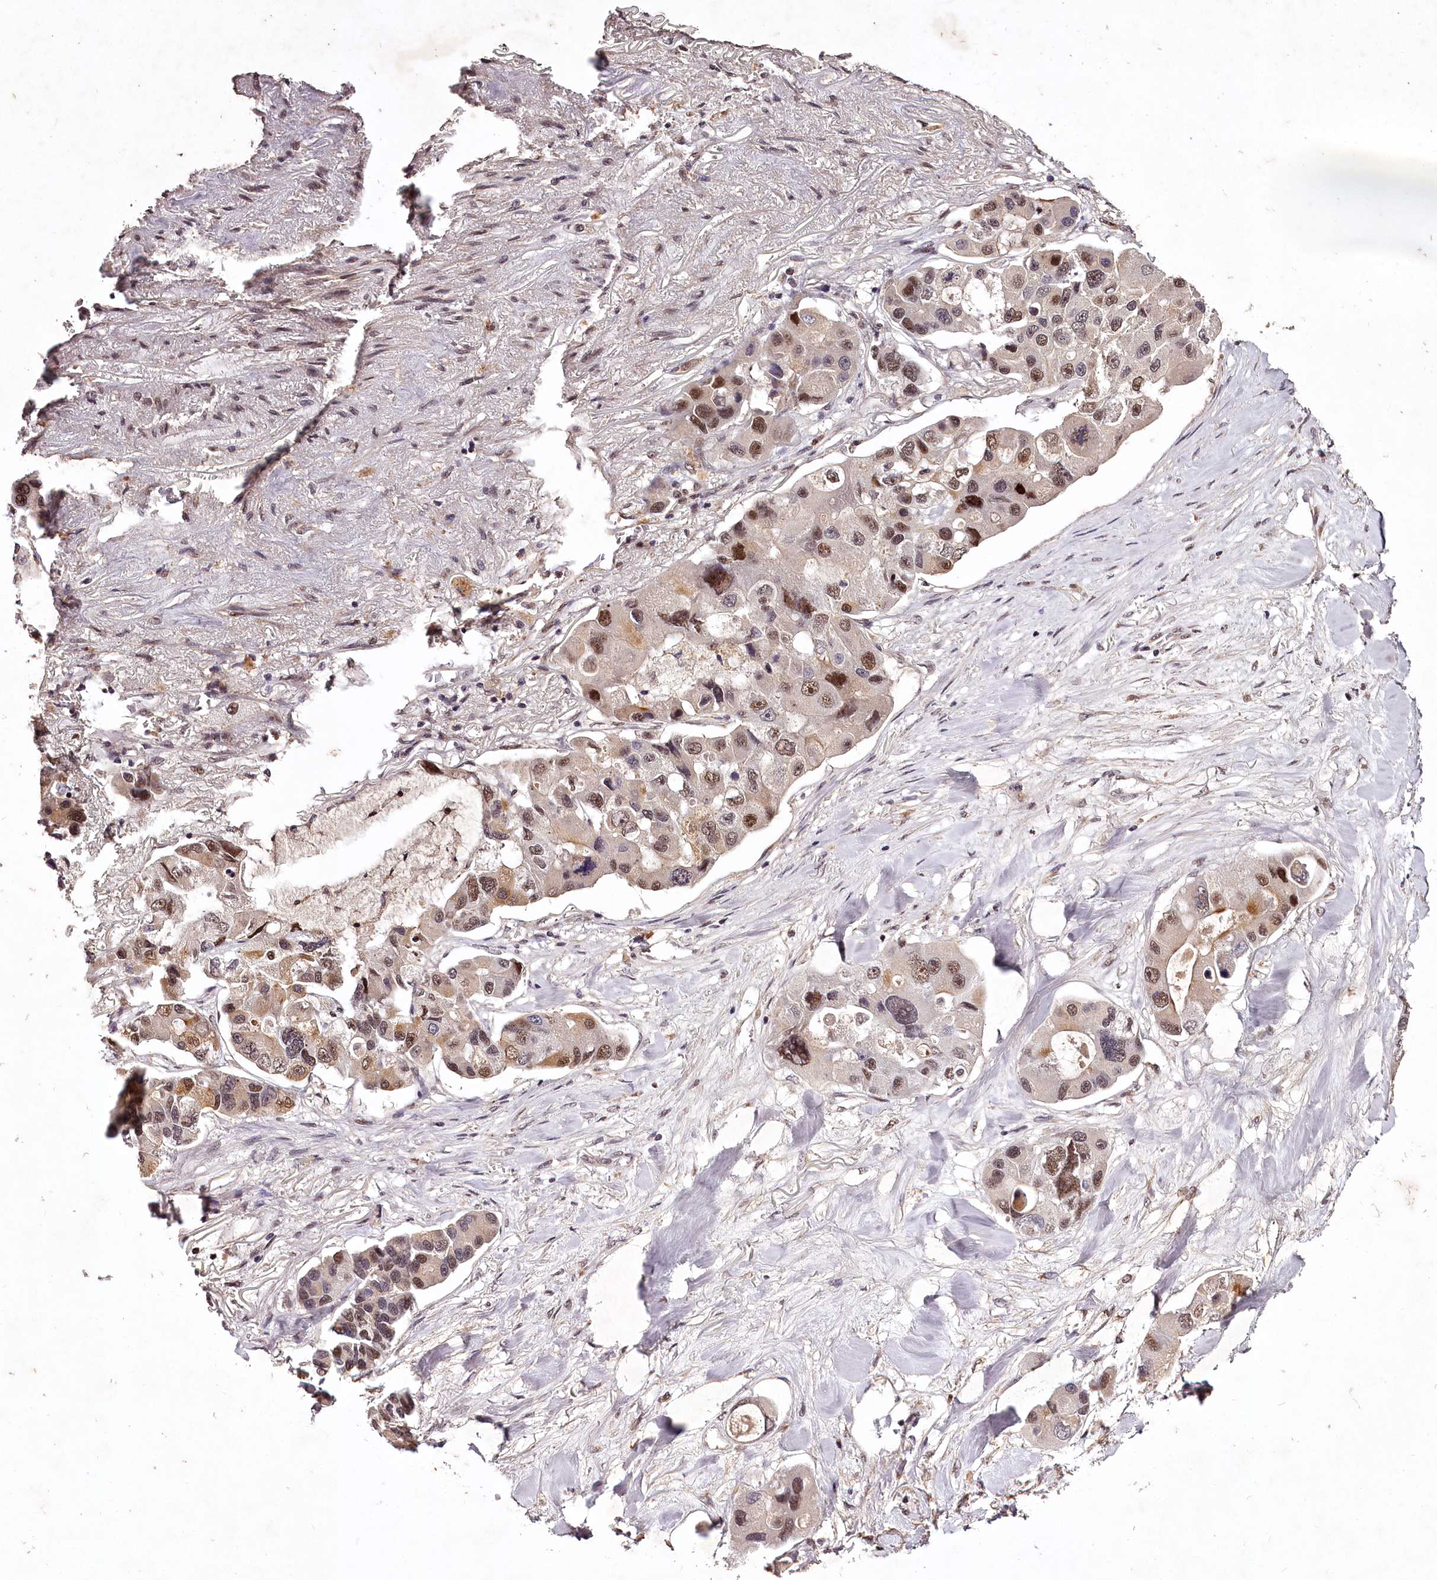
{"staining": {"intensity": "moderate", "quantity": ">75%", "location": "nuclear"}, "tissue": "lung cancer", "cell_type": "Tumor cells", "image_type": "cancer", "snomed": [{"axis": "morphology", "description": "Adenocarcinoma, NOS"}, {"axis": "topography", "description": "Lung"}], "caption": "Immunohistochemistry histopathology image of neoplastic tissue: lung adenocarcinoma stained using immunohistochemistry (IHC) reveals medium levels of moderate protein expression localized specifically in the nuclear of tumor cells, appearing as a nuclear brown color.", "gene": "MAML3", "patient": {"sex": "female", "age": 54}}